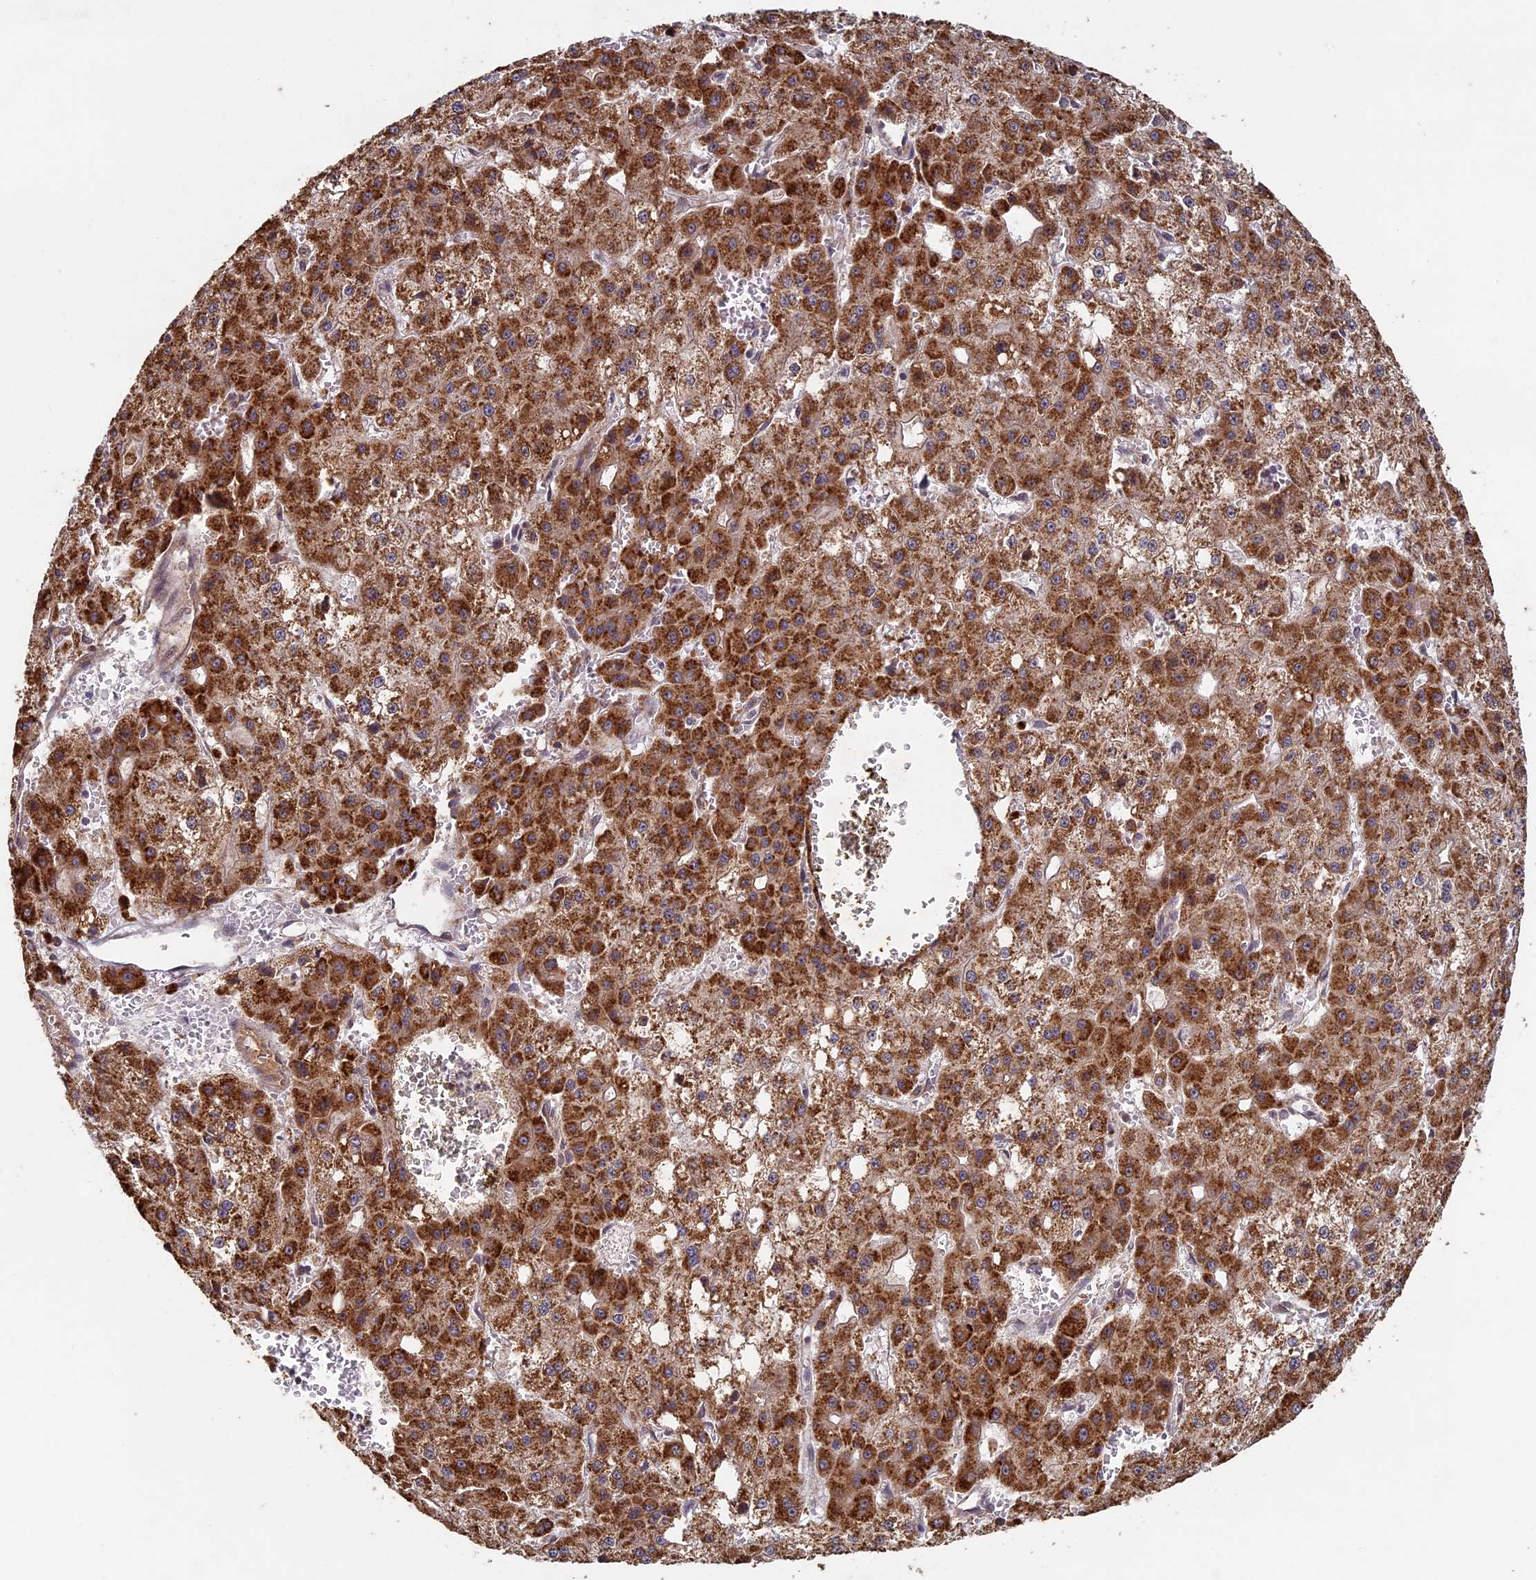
{"staining": {"intensity": "strong", "quantity": ">75%", "location": "cytoplasmic/membranous"}, "tissue": "liver cancer", "cell_type": "Tumor cells", "image_type": "cancer", "snomed": [{"axis": "morphology", "description": "Carcinoma, Hepatocellular, NOS"}, {"axis": "topography", "description": "Liver"}], "caption": "IHC image of neoplastic tissue: human liver cancer stained using immunohistochemistry shows high levels of strong protein expression localized specifically in the cytoplasmic/membranous of tumor cells, appearing as a cytoplasmic/membranous brown color.", "gene": "RCCD1", "patient": {"sex": "male", "age": 47}}